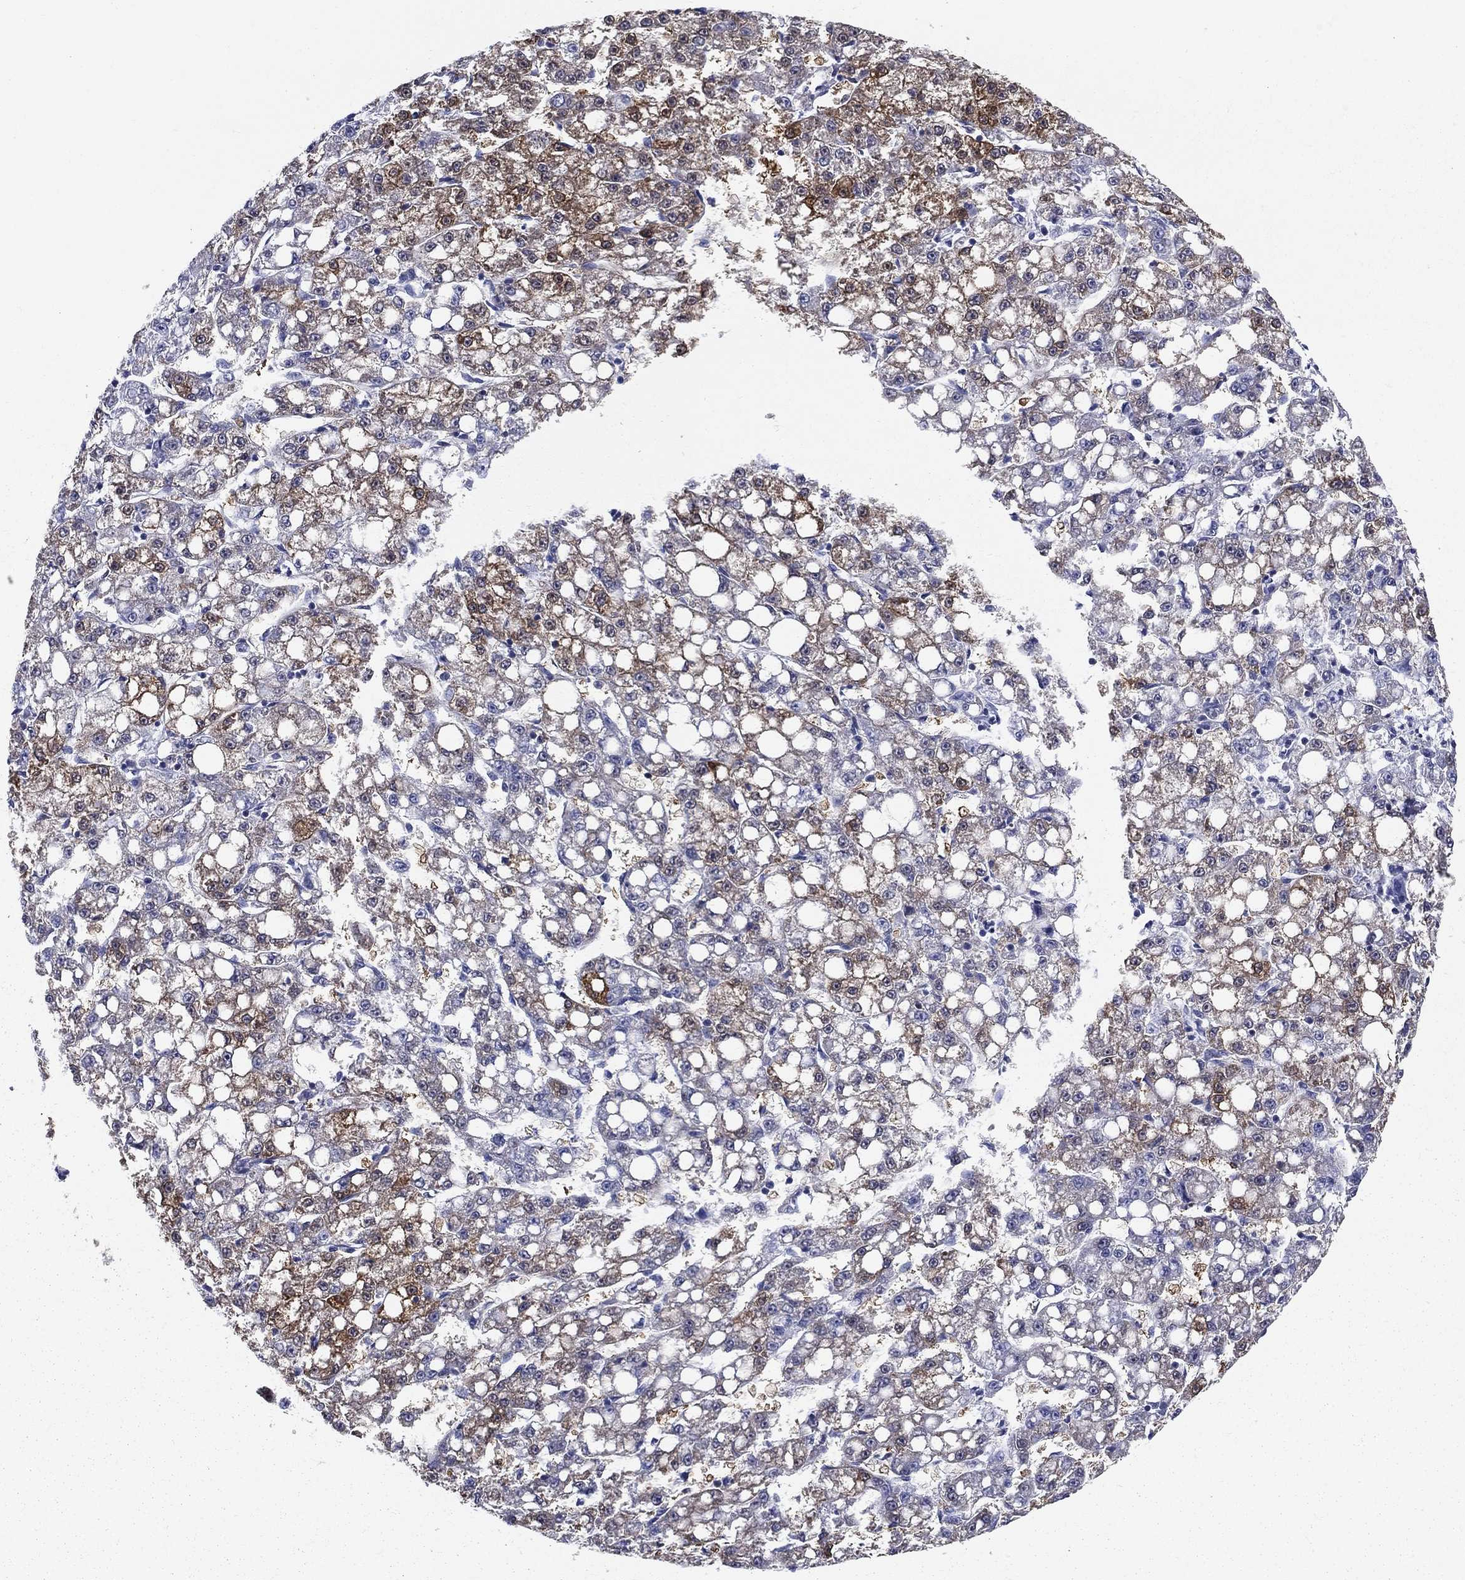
{"staining": {"intensity": "strong", "quantity": "<25%", "location": "cytoplasmic/membranous"}, "tissue": "liver cancer", "cell_type": "Tumor cells", "image_type": "cancer", "snomed": [{"axis": "morphology", "description": "Carcinoma, Hepatocellular, NOS"}, {"axis": "topography", "description": "Liver"}], "caption": "DAB (3,3'-diaminobenzidine) immunohistochemical staining of liver cancer reveals strong cytoplasmic/membranous protein expression in approximately <25% of tumor cells. (IHC, brightfield microscopy, high magnification).", "gene": "UPB1", "patient": {"sex": "female", "age": 65}}